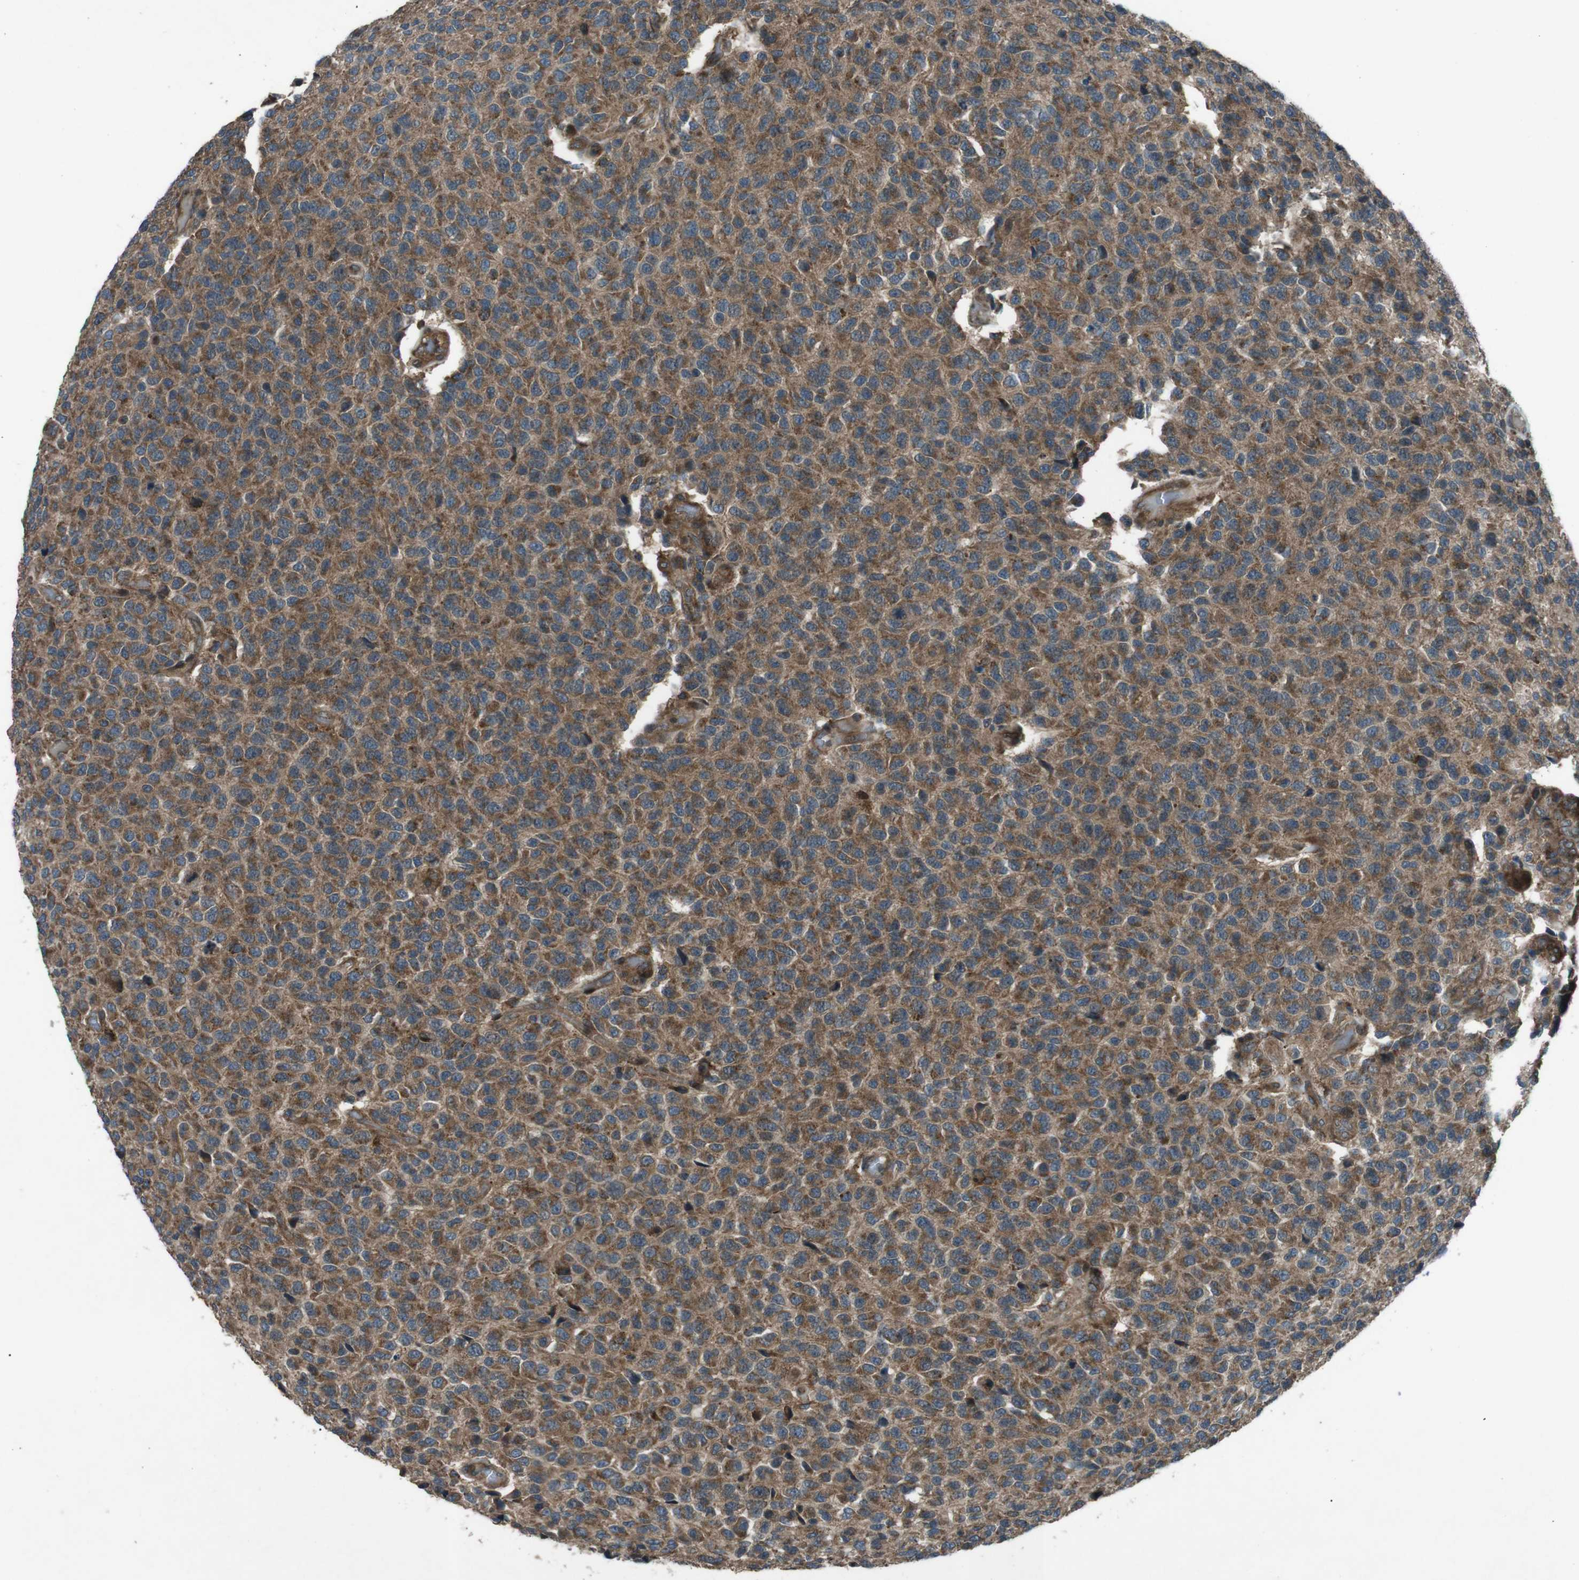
{"staining": {"intensity": "moderate", "quantity": ">75%", "location": "cytoplasmic/membranous"}, "tissue": "glioma", "cell_type": "Tumor cells", "image_type": "cancer", "snomed": [{"axis": "morphology", "description": "Glioma, malignant, High grade"}, {"axis": "topography", "description": "pancreas cauda"}], "caption": "Brown immunohistochemical staining in human malignant glioma (high-grade) reveals moderate cytoplasmic/membranous staining in about >75% of tumor cells.", "gene": "SLC27A4", "patient": {"sex": "male", "age": 60}}